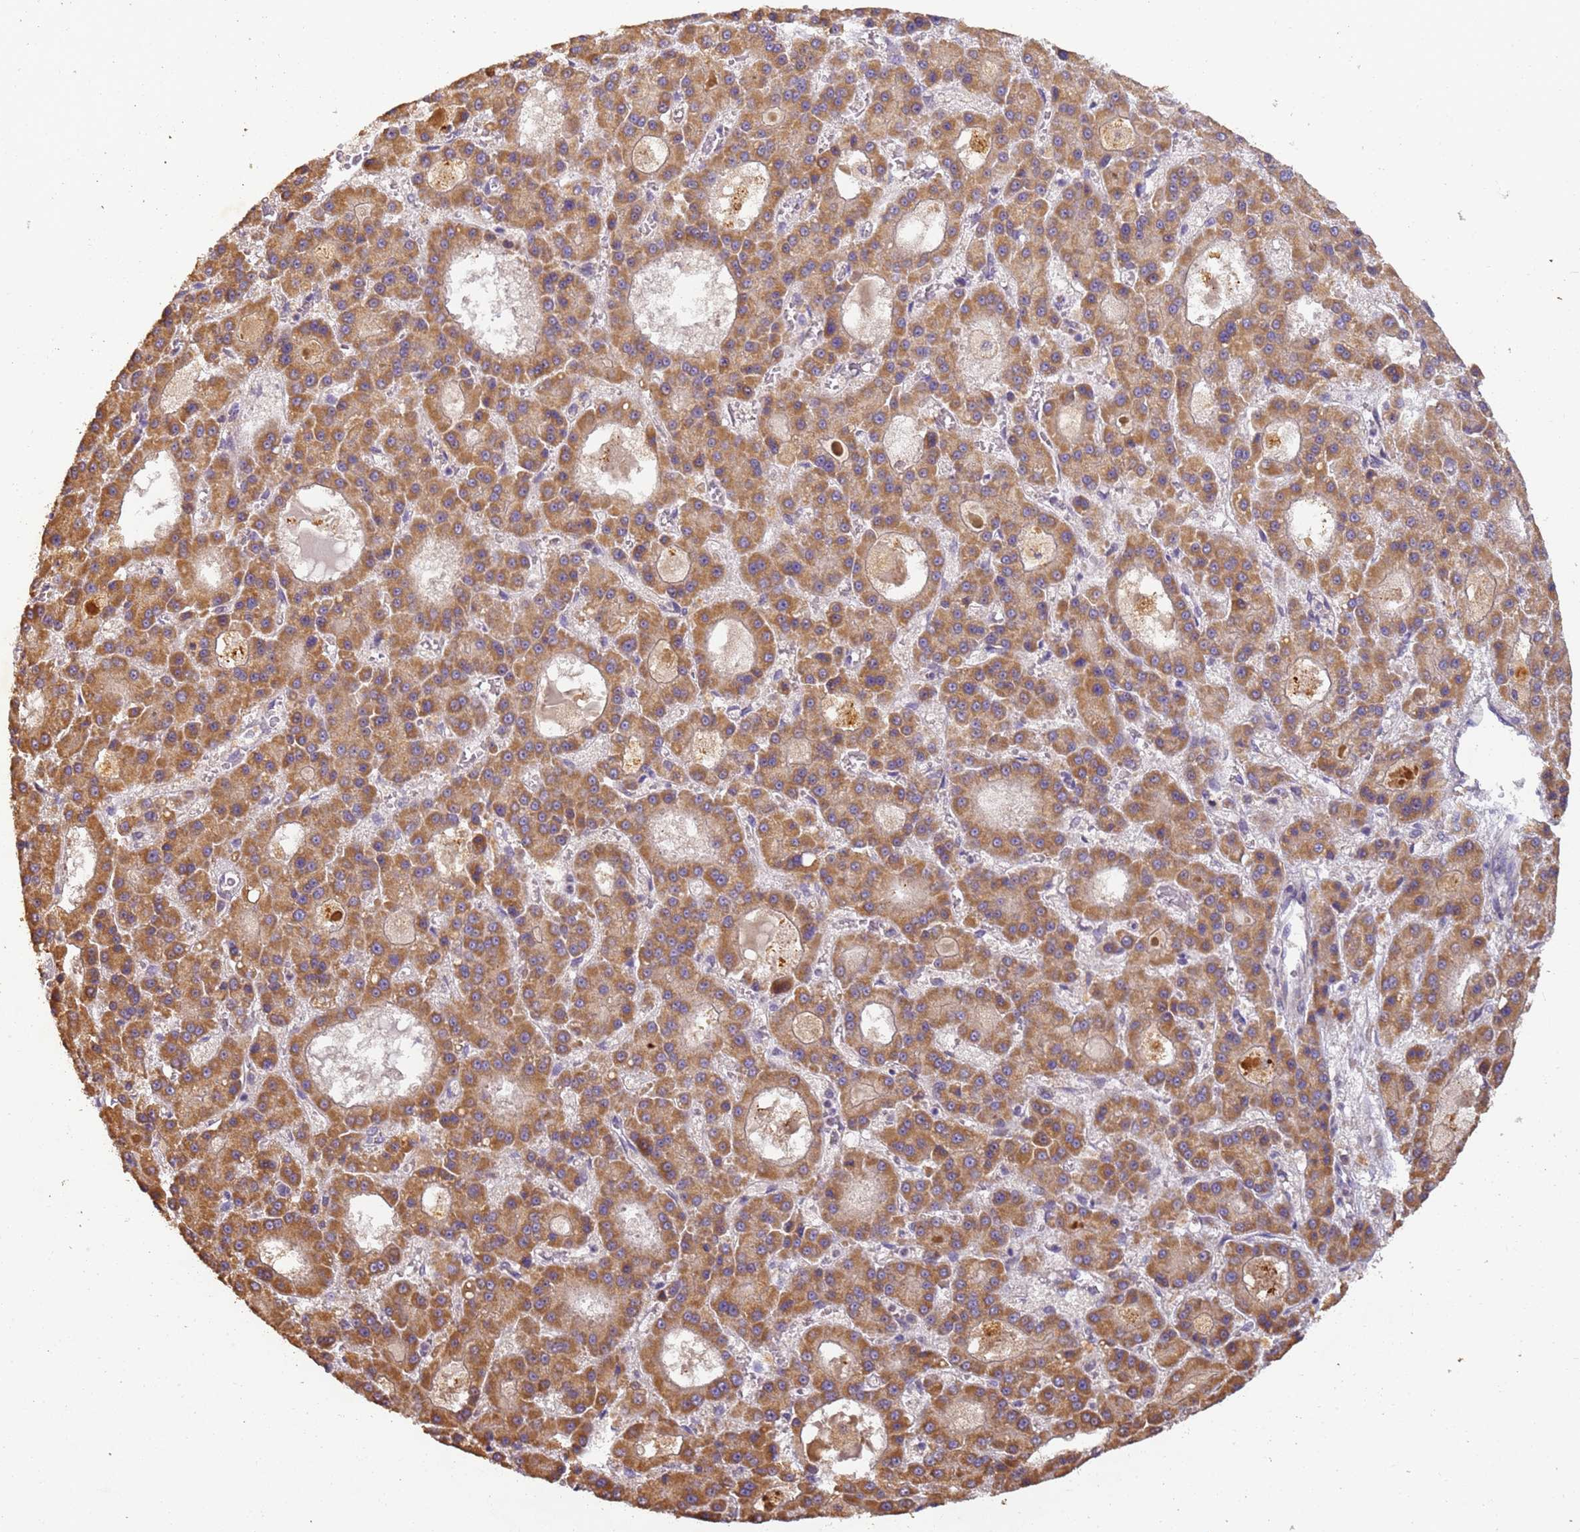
{"staining": {"intensity": "moderate", "quantity": ">75%", "location": "cytoplasmic/membranous"}, "tissue": "liver cancer", "cell_type": "Tumor cells", "image_type": "cancer", "snomed": [{"axis": "morphology", "description": "Carcinoma, Hepatocellular, NOS"}, {"axis": "topography", "description": "Liver"}], "caption": "Protein expression analysis of human liver cancer reveals moderate cytoplasmic/membranous positivity in approximately >75% of tumor cells.", "gene": "TIGAR", "patient": {"sex": "male", "age": 70}}